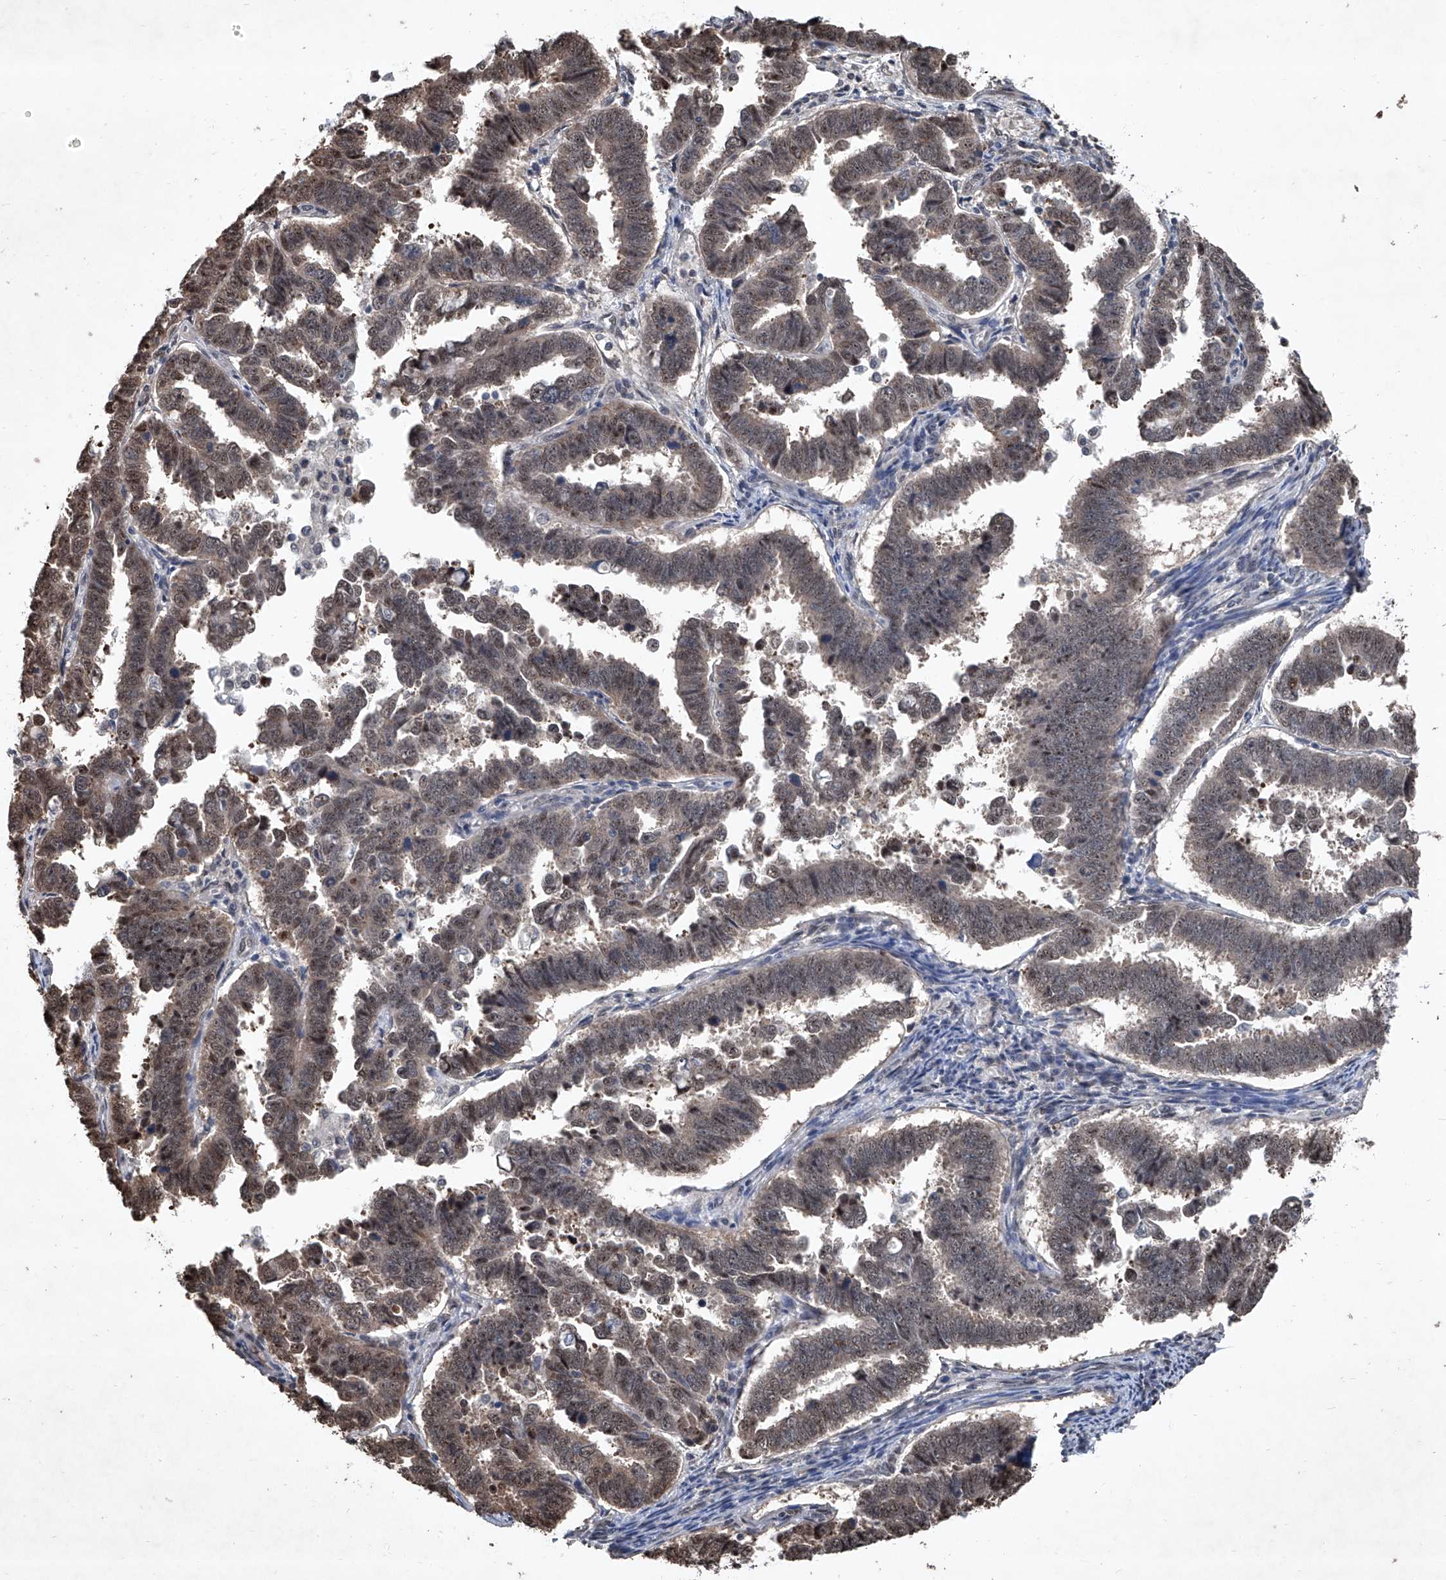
{"staining": {"intensity": "moderate", "quantity": ">75%", "location": "nuclear"}, "tissue": "endometrial cancer", "cell_type": "Tumor cells", "image_type": "cancer", "snomed": [{"axis": "morphology", "description": "Adenocarcinoma, NOS"}, {"axis": "topography", "description": "Endometrium"}], "caption": "There is medium levels of moderate nuclear expression in tumor cells of adenocarcinoma (endometrial), as demonstrated by immunohistochemical staining (brown color).", "gene": "DDX39B", "patient": {"sex": "female", "age": 75}}